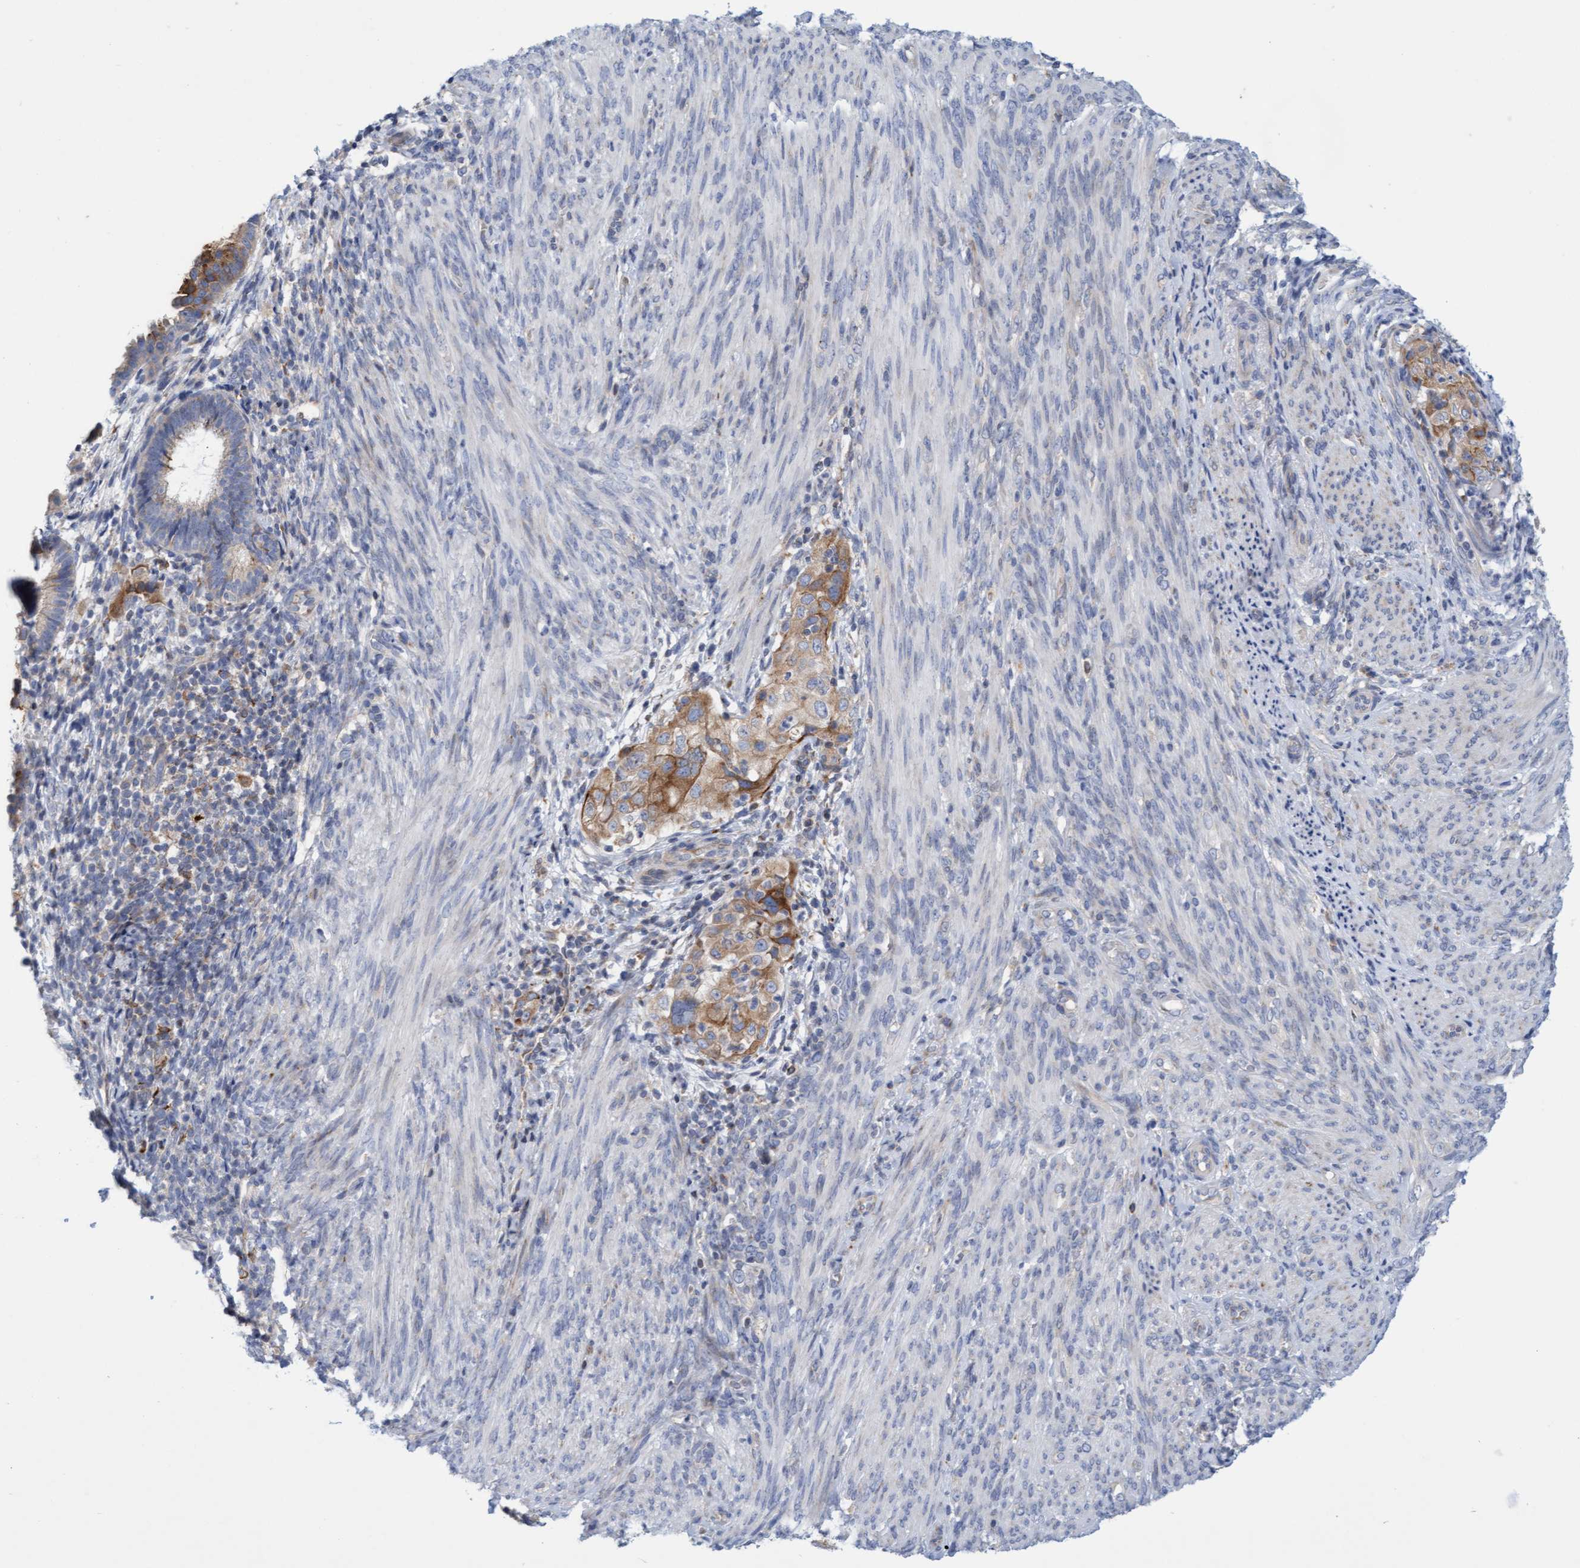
{"staining": {"intensity": "moderate", "quantity": ">75%", "location": "cytoplasmic/membranous"}, "tissue": "endometrial cancer", "cell_type": "Tumor cells", "image_type": "cancer", "snomed": [{"axis": "morphology", "description": "Adenocarcinoma, NOS"}, {"axis": "topography", "description": "Endometrium"}], "caption": "High-magnification brightfield microscopy of endometrial cancer stained with DAB (3,3'-diaminobenzidine) (brown) and counterstained with hematoxylin (blue). tumor cells exhibit moderate cytoplasmic/membranous staining is identified in about>75% of cells.", "gene": "SLC28A3", "patient": {"sex": "female", "age": 85}}